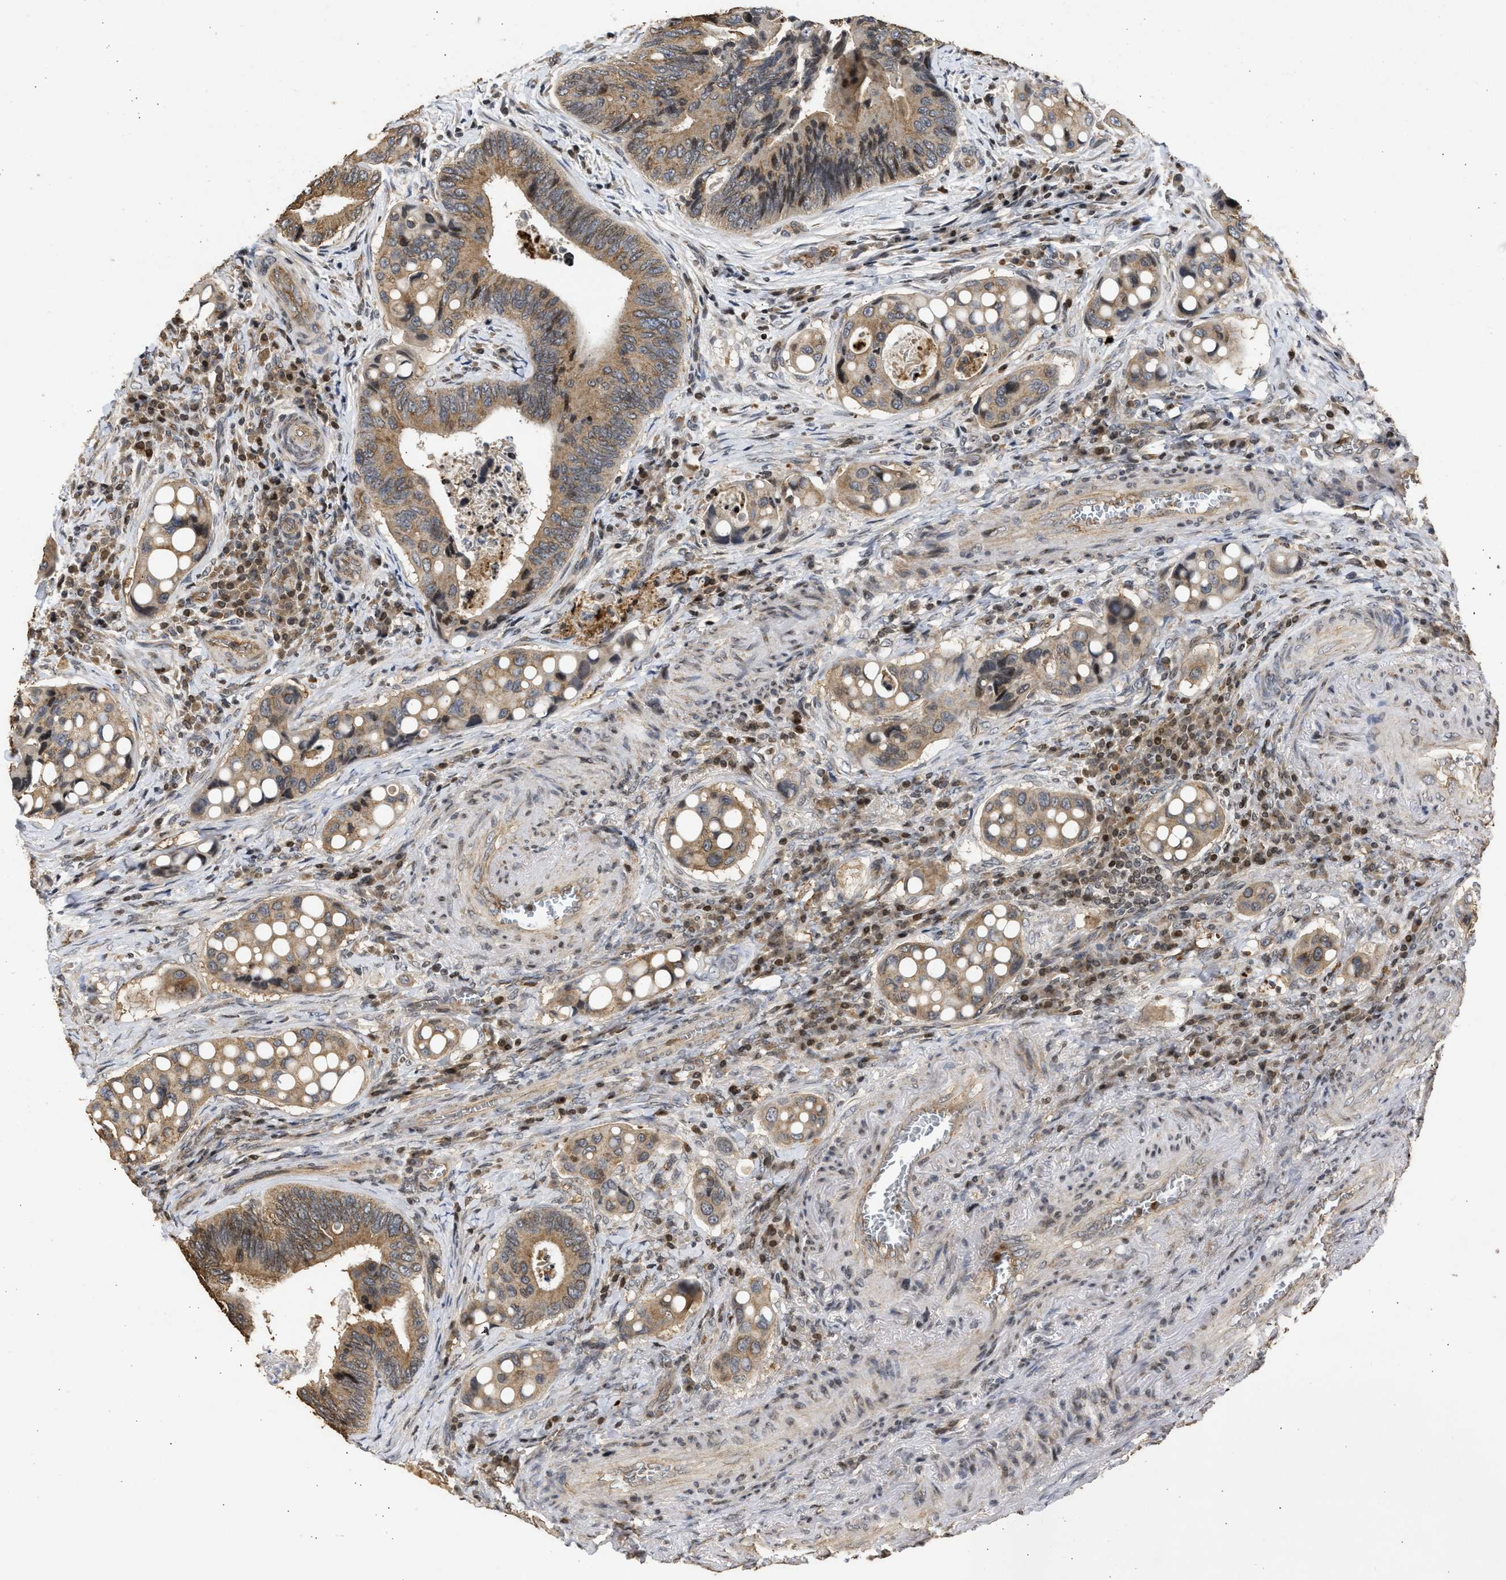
{"staining": {"intensity": "moderate", "quantity": ">75%", "location": "cytoplasmic/membranous"}, "tissue": "colorectal cancer", "cell_type": "Tumor cells", "image_type": "cancer", "snomed": [{"axis": "morphology", "description": "Inflammation, NOS"}, {"axis": "morphology", "description": "Adenocarcinoma, NOS"}, {"axis": "topography", "description": "Colon"}], "caption": "Colorectal cancer was stained to show a protein in brown. There is medium levels of moderate cytoplasmic/membranous expression in about >75% of tumor cells.", "gene": "ENSG00000142539", "patient": {"sex": "male", "age": 72}}